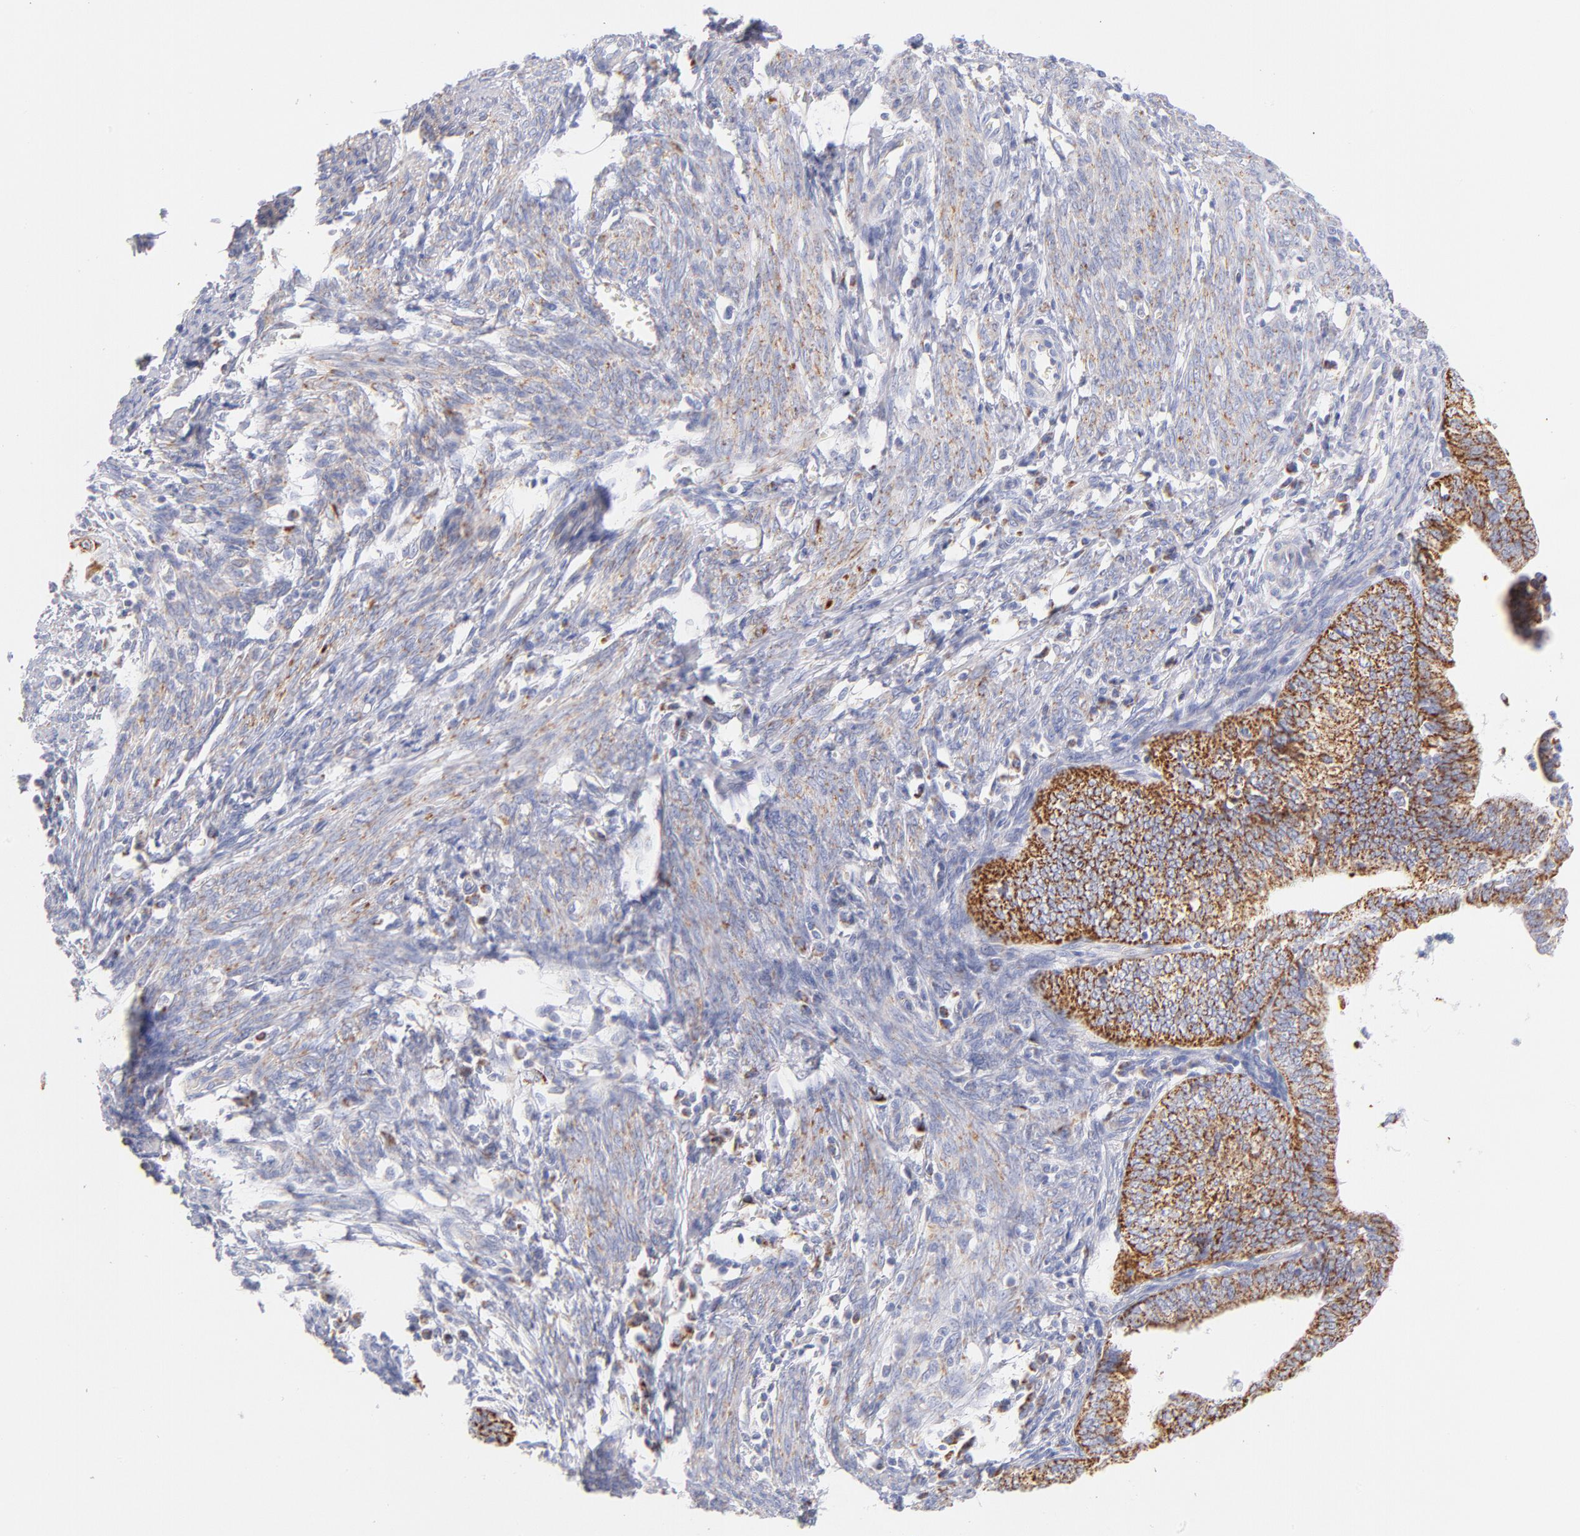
{"staining": {"intensity": "strong", "quantity": ">75%", "location": "cytoplasmic/membranous"}, "tissue": "endometrial cancer", "cell_type": "Tumor cells", "image_type": "cancer", "snomed": [{"axis": "morphology", "description": "Adenocarcinoma, NOS"}, {"axis": "topography", "description": "Endometrium"}], "caption": "Endometrial adenocarcinoma stained with immunohistochemistry (IHC) demonstrates strong cytoplasmic/membranous staining in about >75% of tumor cells.", "gene": "AIFM1", "patient": {"sex": "female", "age": 66}}